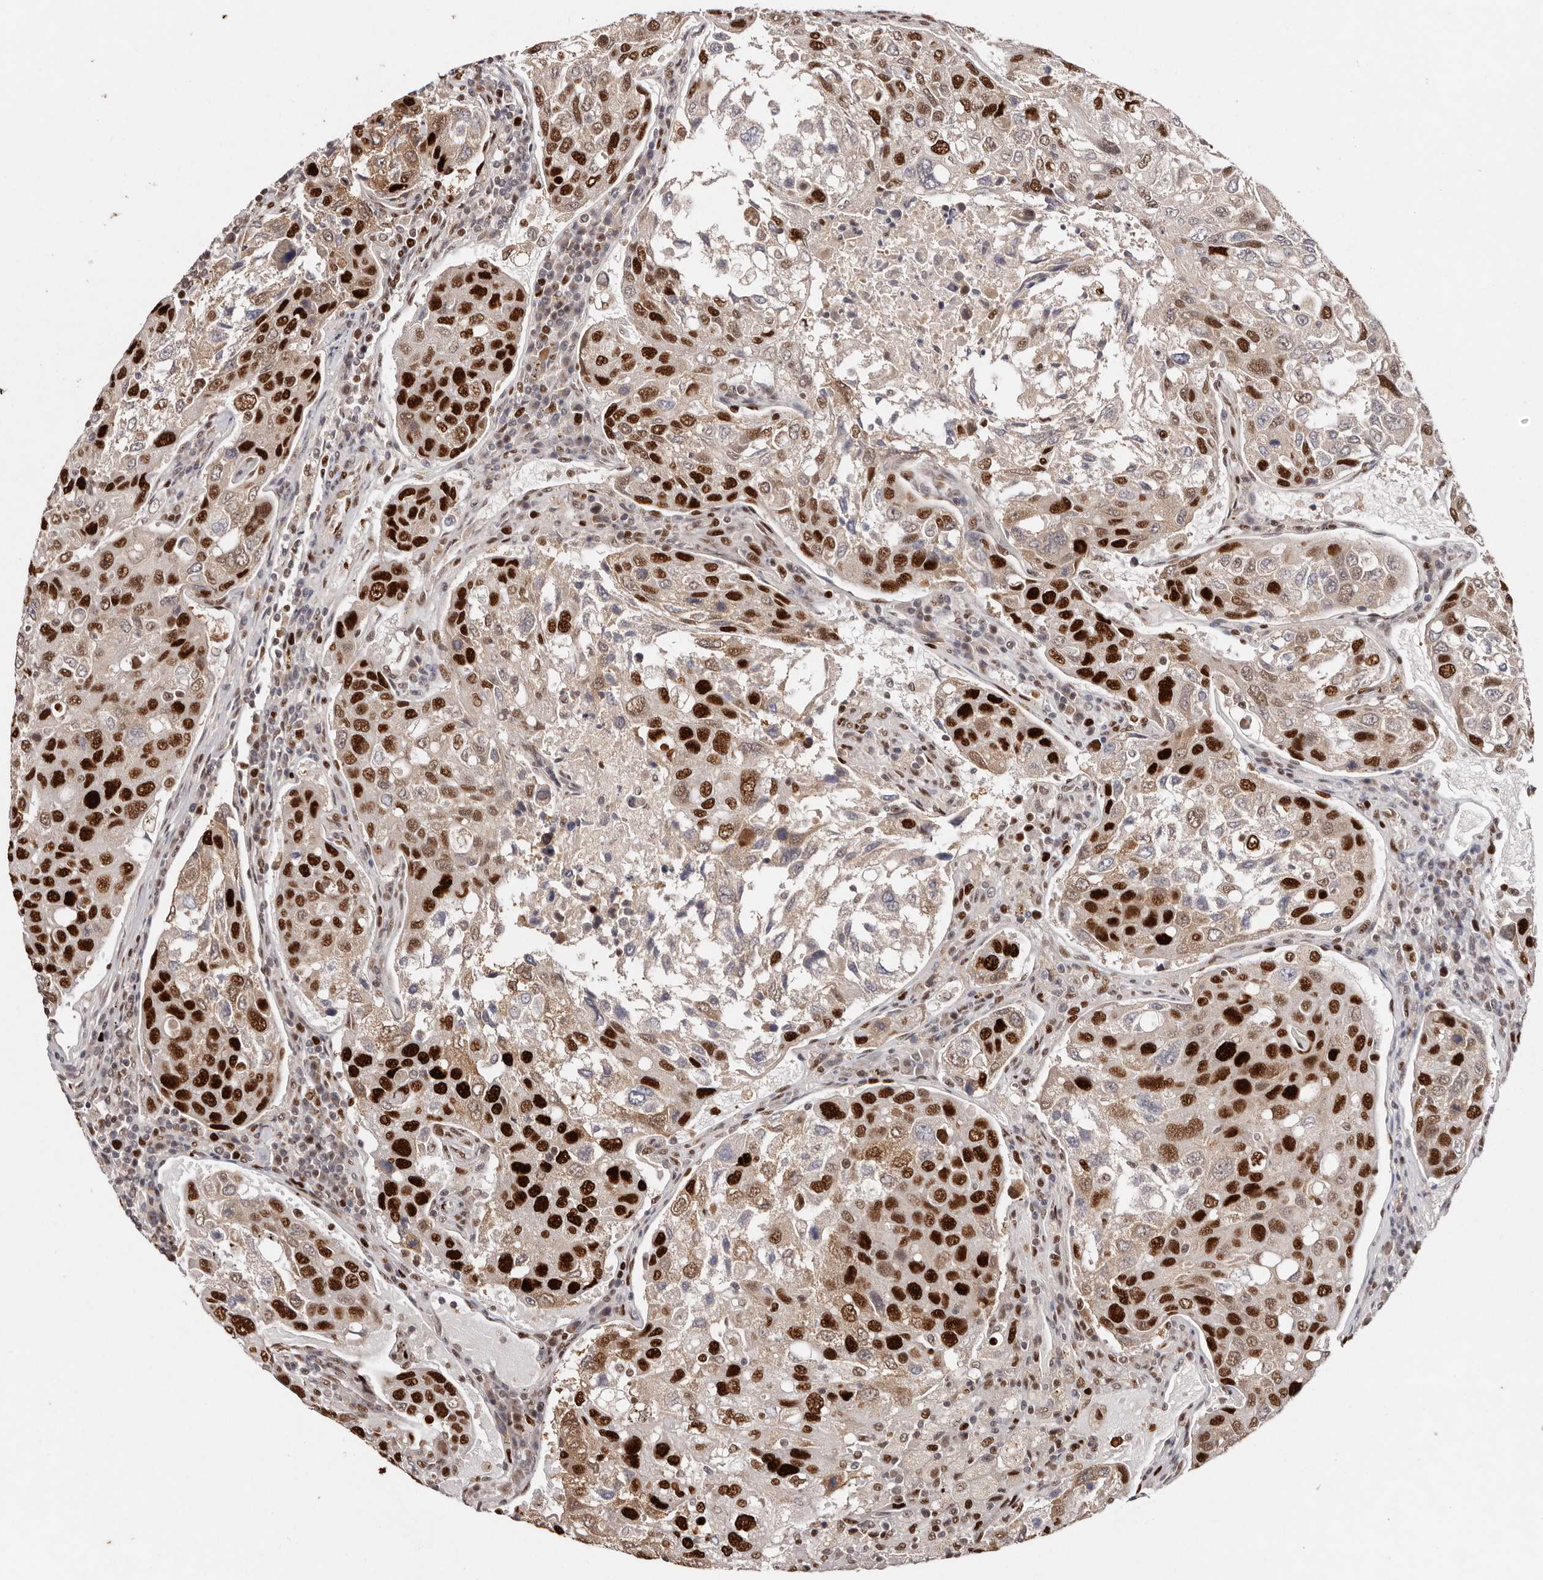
{"staining": {"intensity": "strong", "quantity": ">75%", "location": "nuclear"}, "tissue": "urothelial cancer", "cell_type": "Tumor cells", "image_type": "cancer", "snomed": [{"axis": "morphology", "description": "Urothelial carcinoma, High grade"}, {"axis": "topography", "description": "Lymph node"}, {"axis": "topography", "description": "Urinary bladder"}], "caption": "Protein expression analysis of urothelial carcinoma (high-grade) displays strong nuclear expression in approximately >75% of tumor cells. (DAB = brown stain, brightfield microscopy at high magnification).", "gene": "KLF7", "patient": {"sex": "male", "age": 51}}